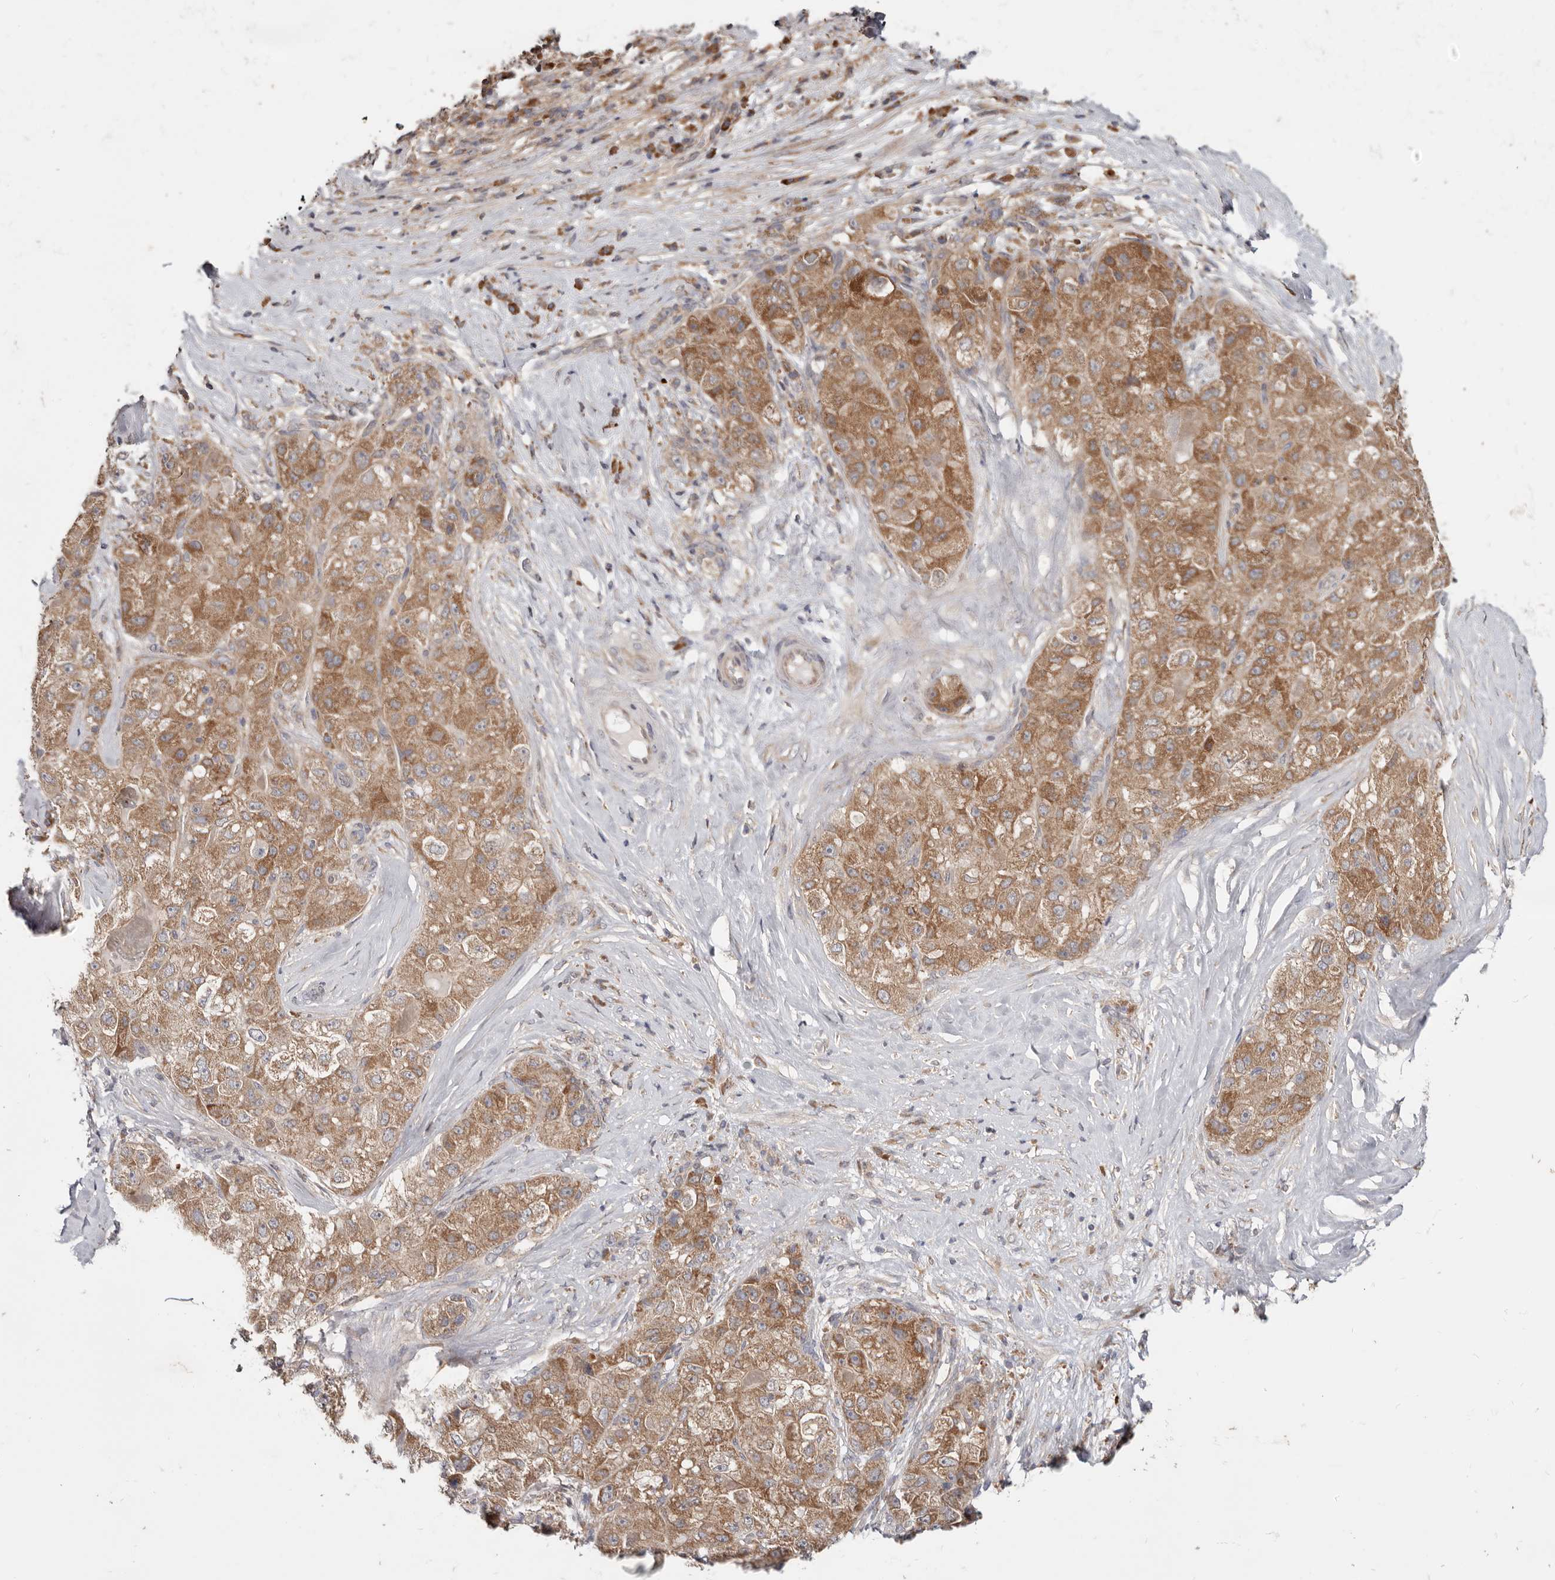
{"staining": {"intensity": "moderate", "quantity": ">75%", "location": "cytoplasmic/membranous"}, "tissue": "liver cancer", "cell_type": "Tumor cells", "image_type": "cancer", "snomed": [{"axis": "morphology", "description": "Carcinoma, Hepatocellular, NOS"}, {"axis": "topography", "description": "Liver"}], "caption": "Hepatocellular carcinoma (liver) stained with immunohistochemistry reveals moderate cytoplasmic/membranous positivity in about >75% of tumor cells. The protein is shown in brown color, while the nuclei are stained blue.", "gene": "LRP6", "patient": {"sex": "male", "age": 80}}